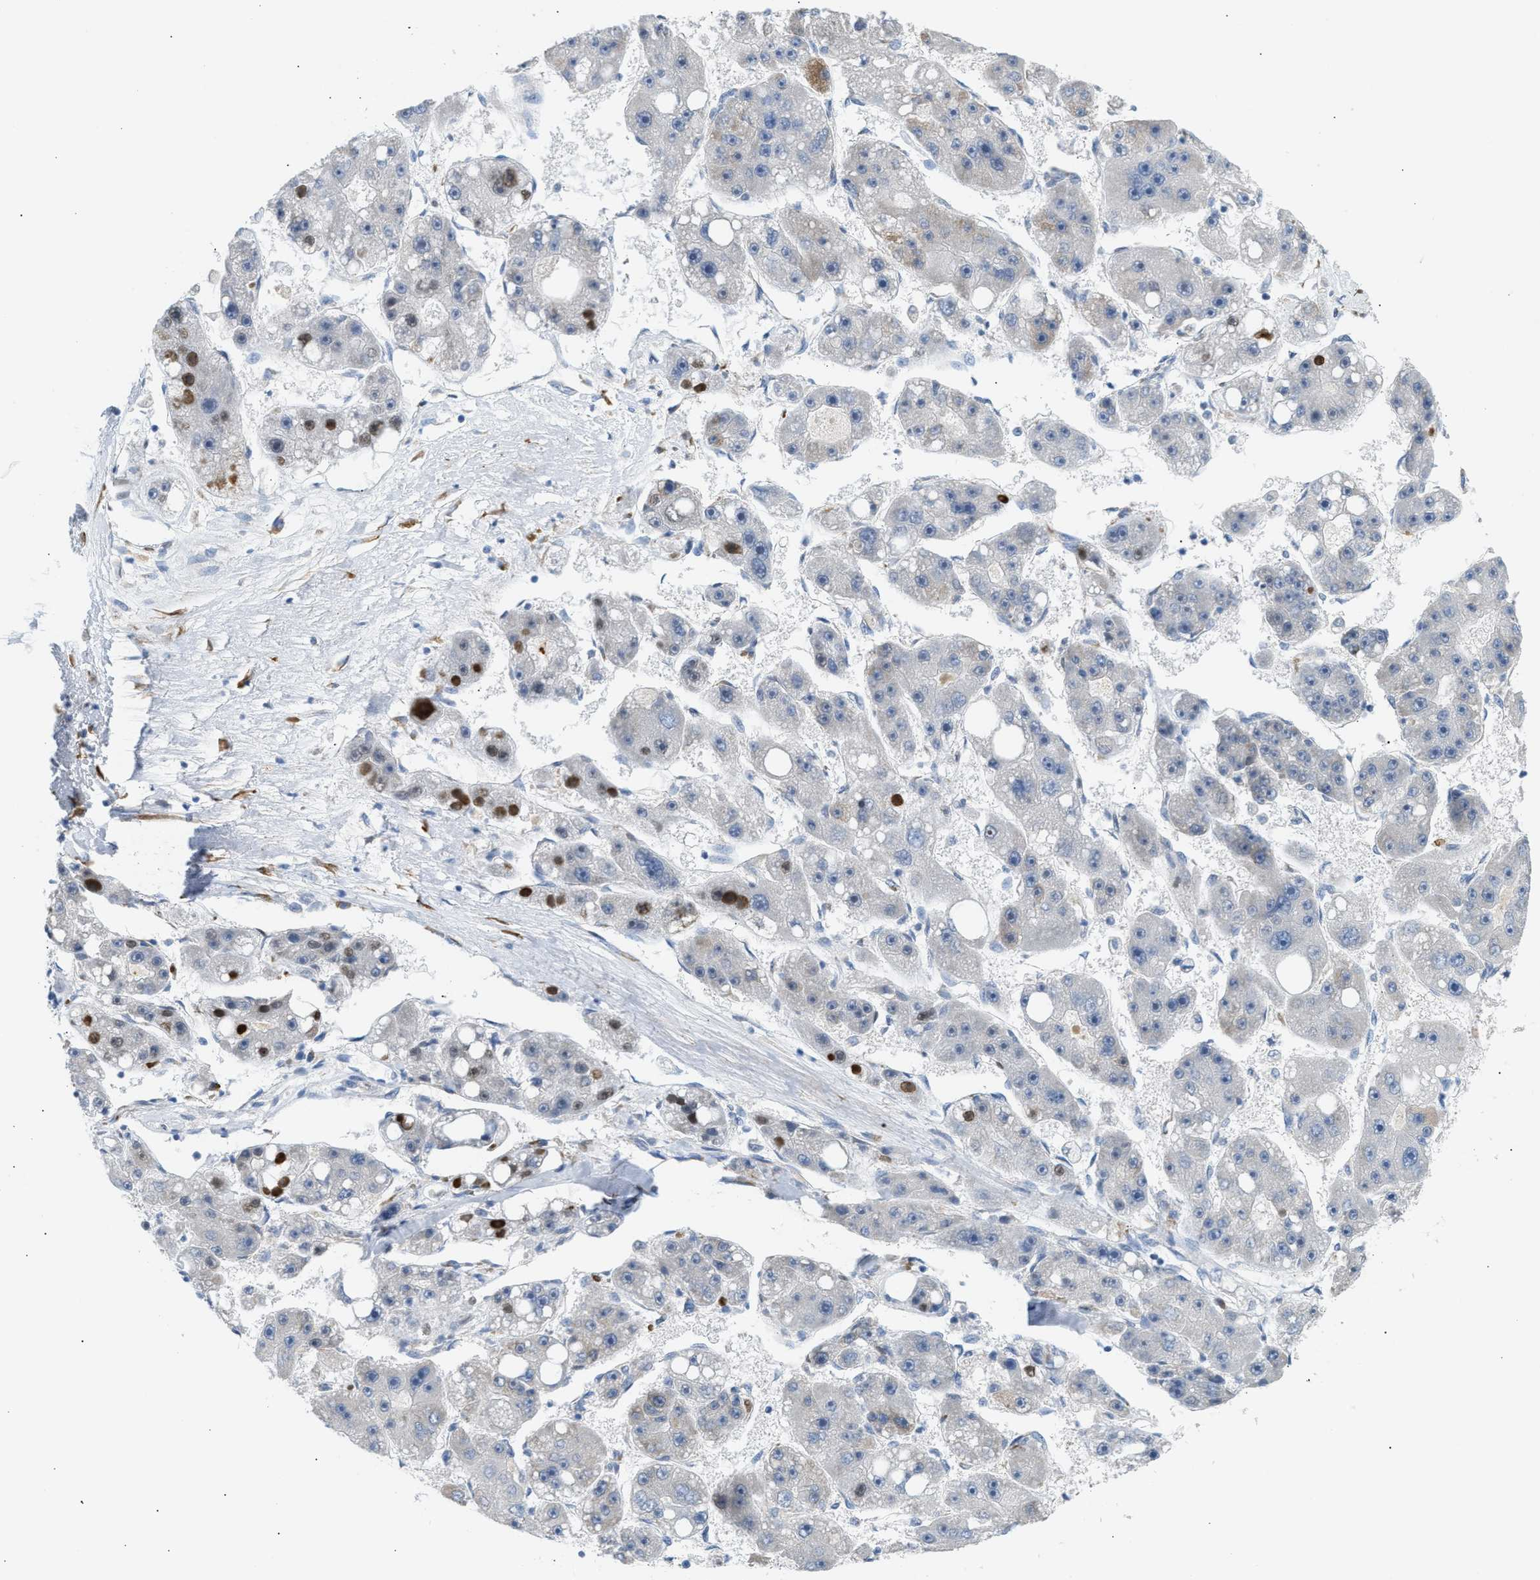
{"staining": {"intensity": "negative", "quantity": "none", "location": "none"}, "tissue": "liver cancer", "cell_type": "Tumor cells", "image_type": "cancer", "snomed": [{"axis": "morphology", "description": "Carcinoma, Hepatocellular, NOS"}, {"axis": "topography", "description": "Liver"}], "caption": "Immunohistochemical staining of liver cancer (hepatocellular carcinoma) demonstrates no significant expression in tumor cells.", "gene": "KCNC2", "patient": {"sex": "female", "age": 61}}